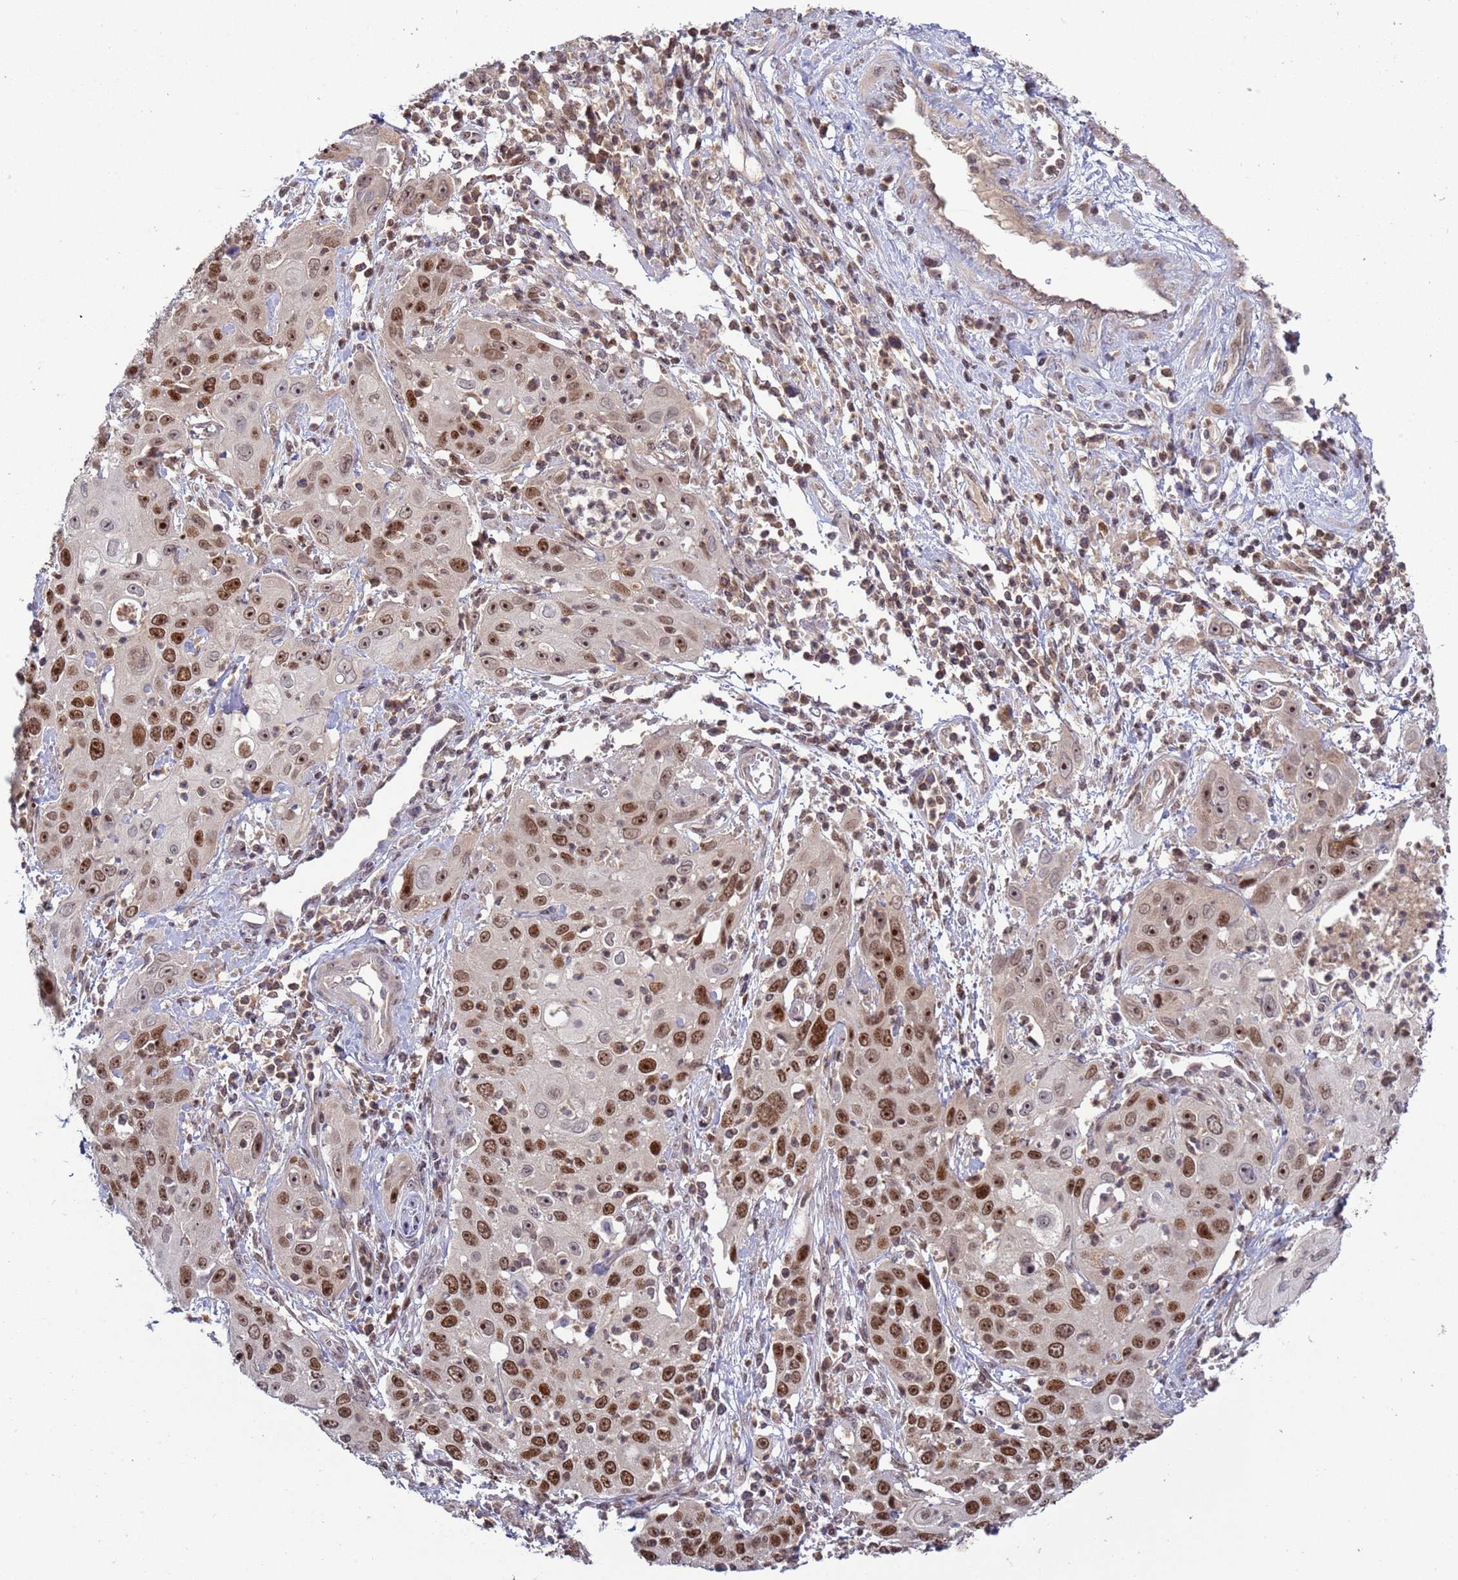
{"staining": {"intensity": "moderate", "quantity": ">75%", "location": "nuclear"}, "tissue": "cervical cancer", "cell_type": "Tumor cells", "image_type": "cancer", "snomed": [{"axis": "morphology", "description": "Squamous cell carcinoma, NOS"}, {"axis": "topography", "description": "Cervix"}], "caption": "Protein staining of cervical cancer tissue demonstrates moderate nuclear staining in approximately >75% of tumor cells. (brown staining indicates protein expression, while blue staining denotes nuclei).", "gene": "RCOR2", "patient": {"sex": "female", "age": 36}}